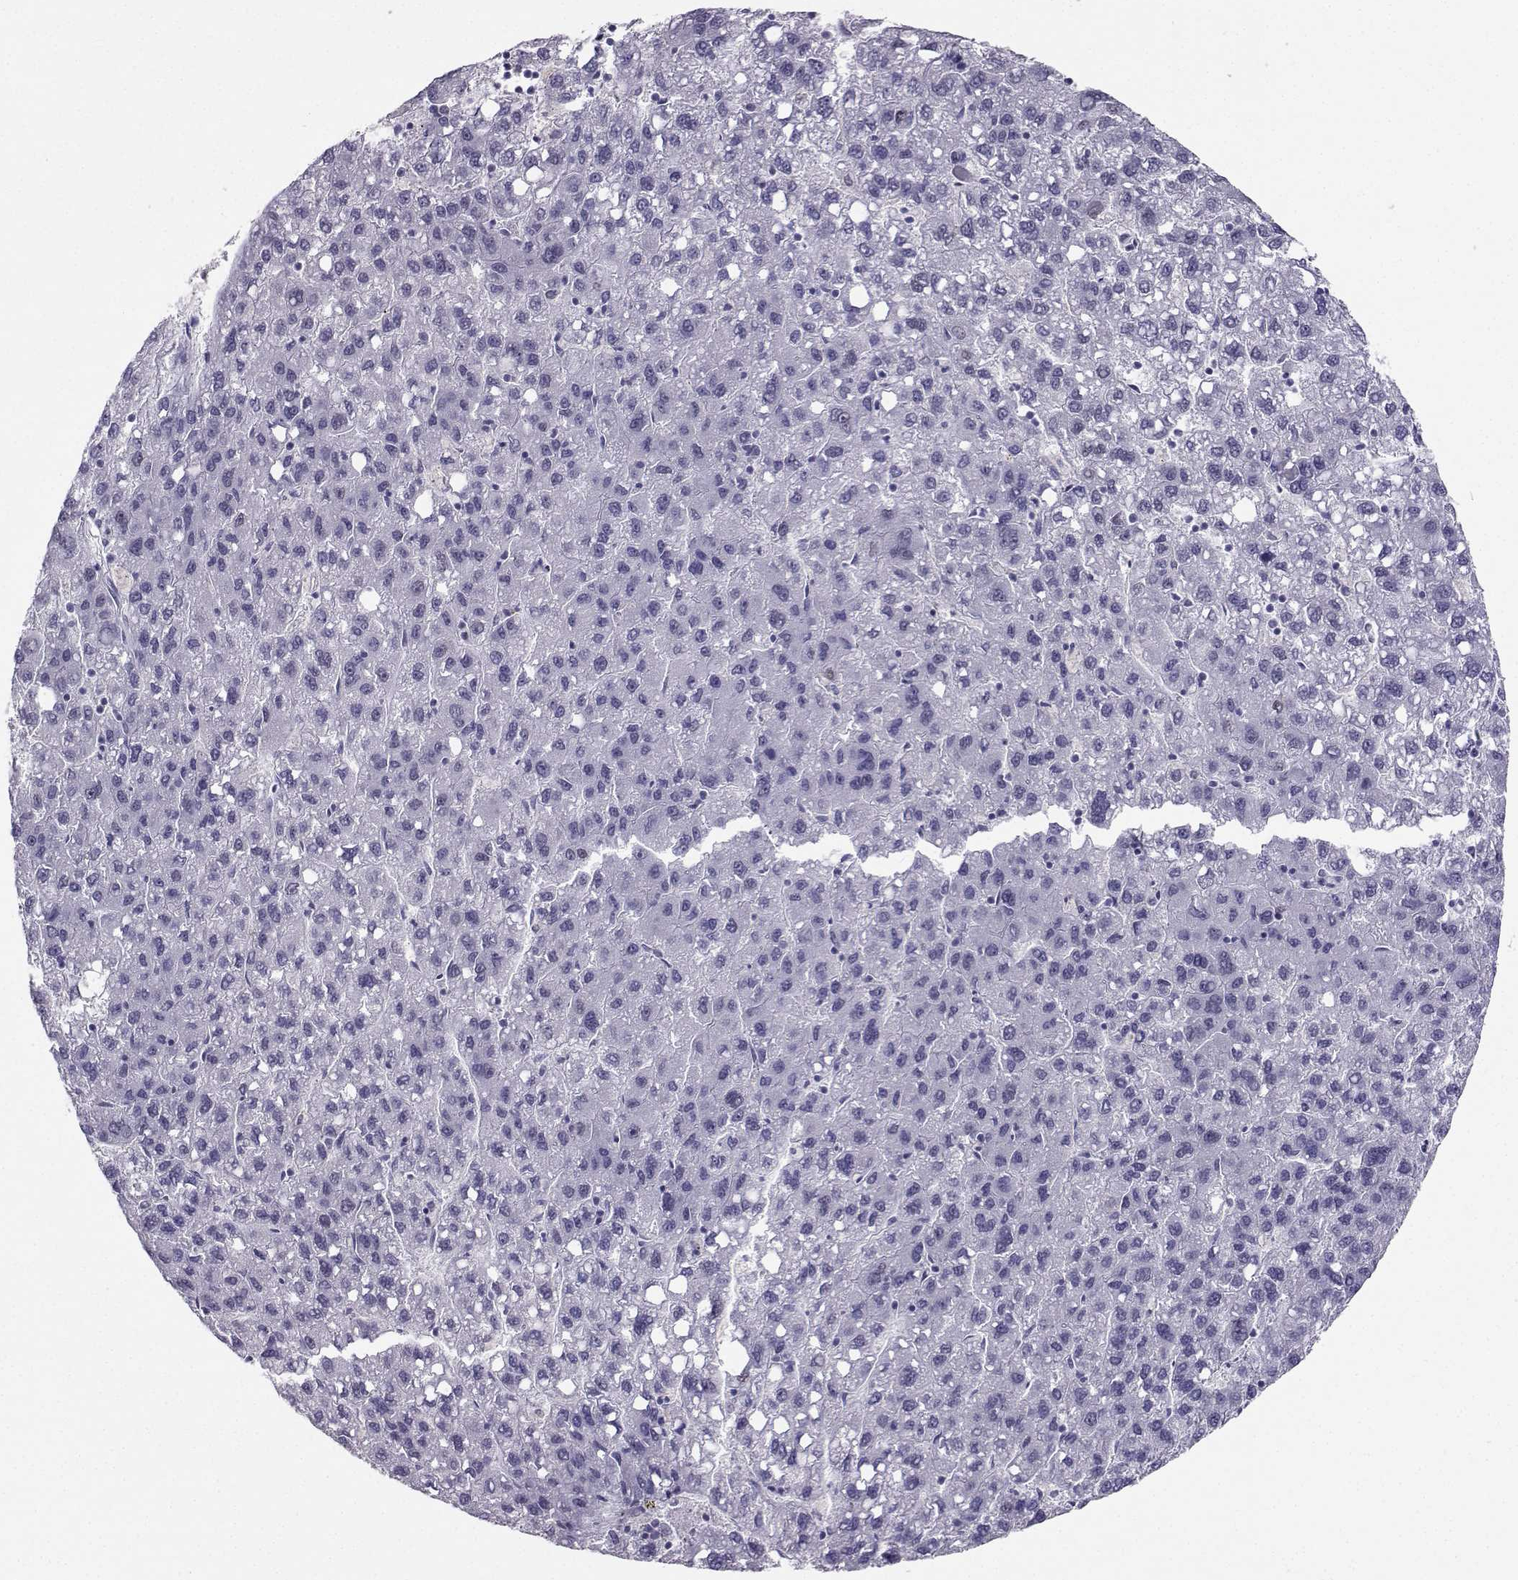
{"staining": {"intensity": "negative", "quantity": "none", "location": "none"}, "tissue": "liver cancer", "cell_type": "Tumor cells", "image_type": "cancer", "snomed": [{"axis": "morphology", "description": "Carcinoma, Hepatocellular, NOS"}, {"axis": "topography", "description": "Liver"}], "caption": "Immunohistochemistry photomicrograph of human liver cancer (hepatocellular carcinoma) stained for a protein (brown), which demonstrates no positivity in tumor cells. The staining was performed using DAB to visualize the protein expression in brown, while the nuclei were stained in blue with hematoxylin (Magnification: 20x).", "gene": "TEDC2", "patient": {"sex": "female", "age": 82}}